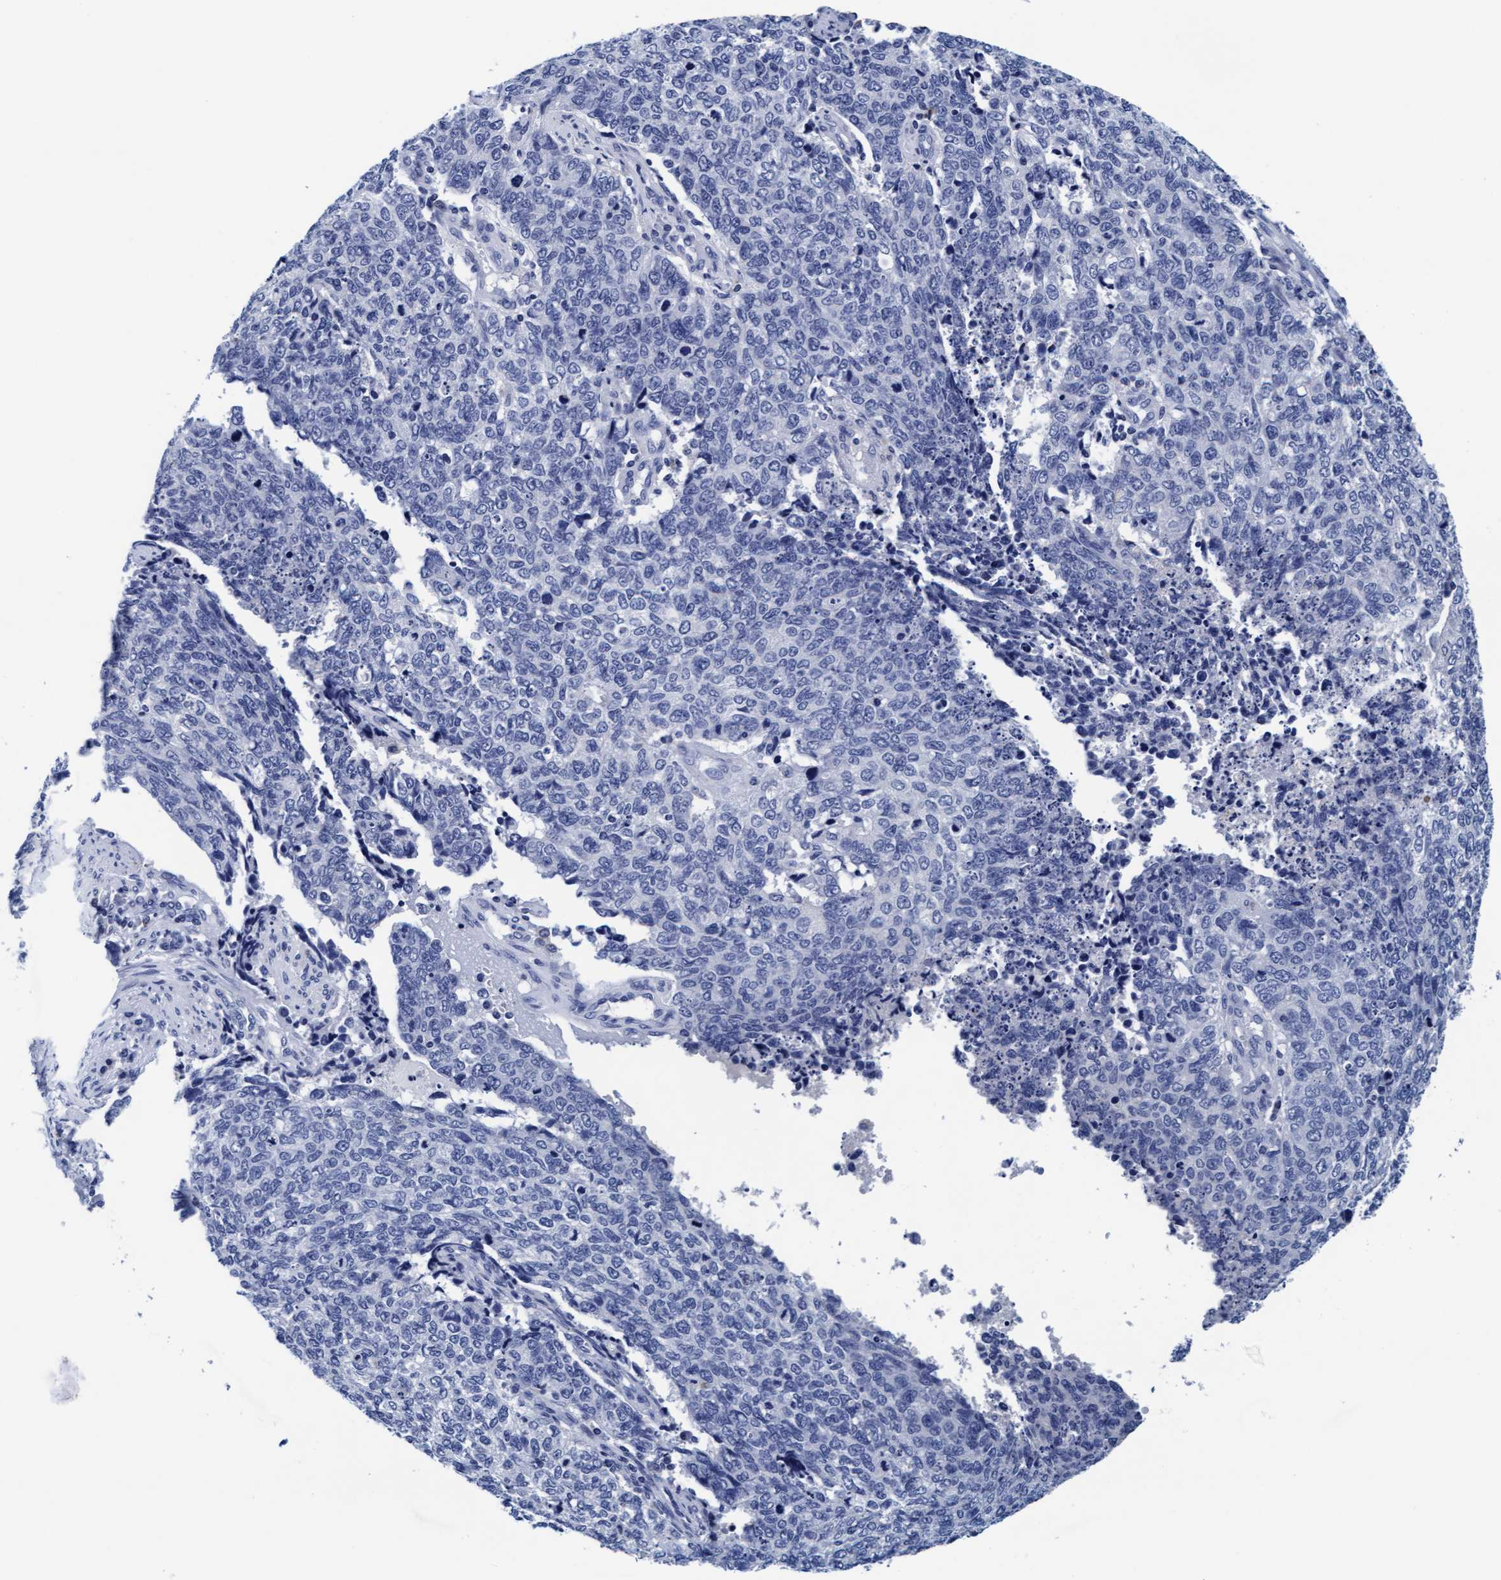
{"staining": {"intensity": "negative", "quantity": "none", "location": "none"}, "tissue": "cervical cancer", "cell_type": "Tumor cells", "image_type": "cancer", "snomed": [{"axis": "morphology", "description": "Squamous cell carcinoma, NOS"}, {"axis": "topography", "description": "Cervix"}], "caption": "This histopathology image is of cervical squamous cell carcinoma stained with IHC to label a protein in brown with the nuclei are counter-stained blue. There is no positivity in tumor cells. (IHC, brightfield microscopy, high magnification).", "gene": "ARSG", "patient": {"sex": "female", "age": 63}}